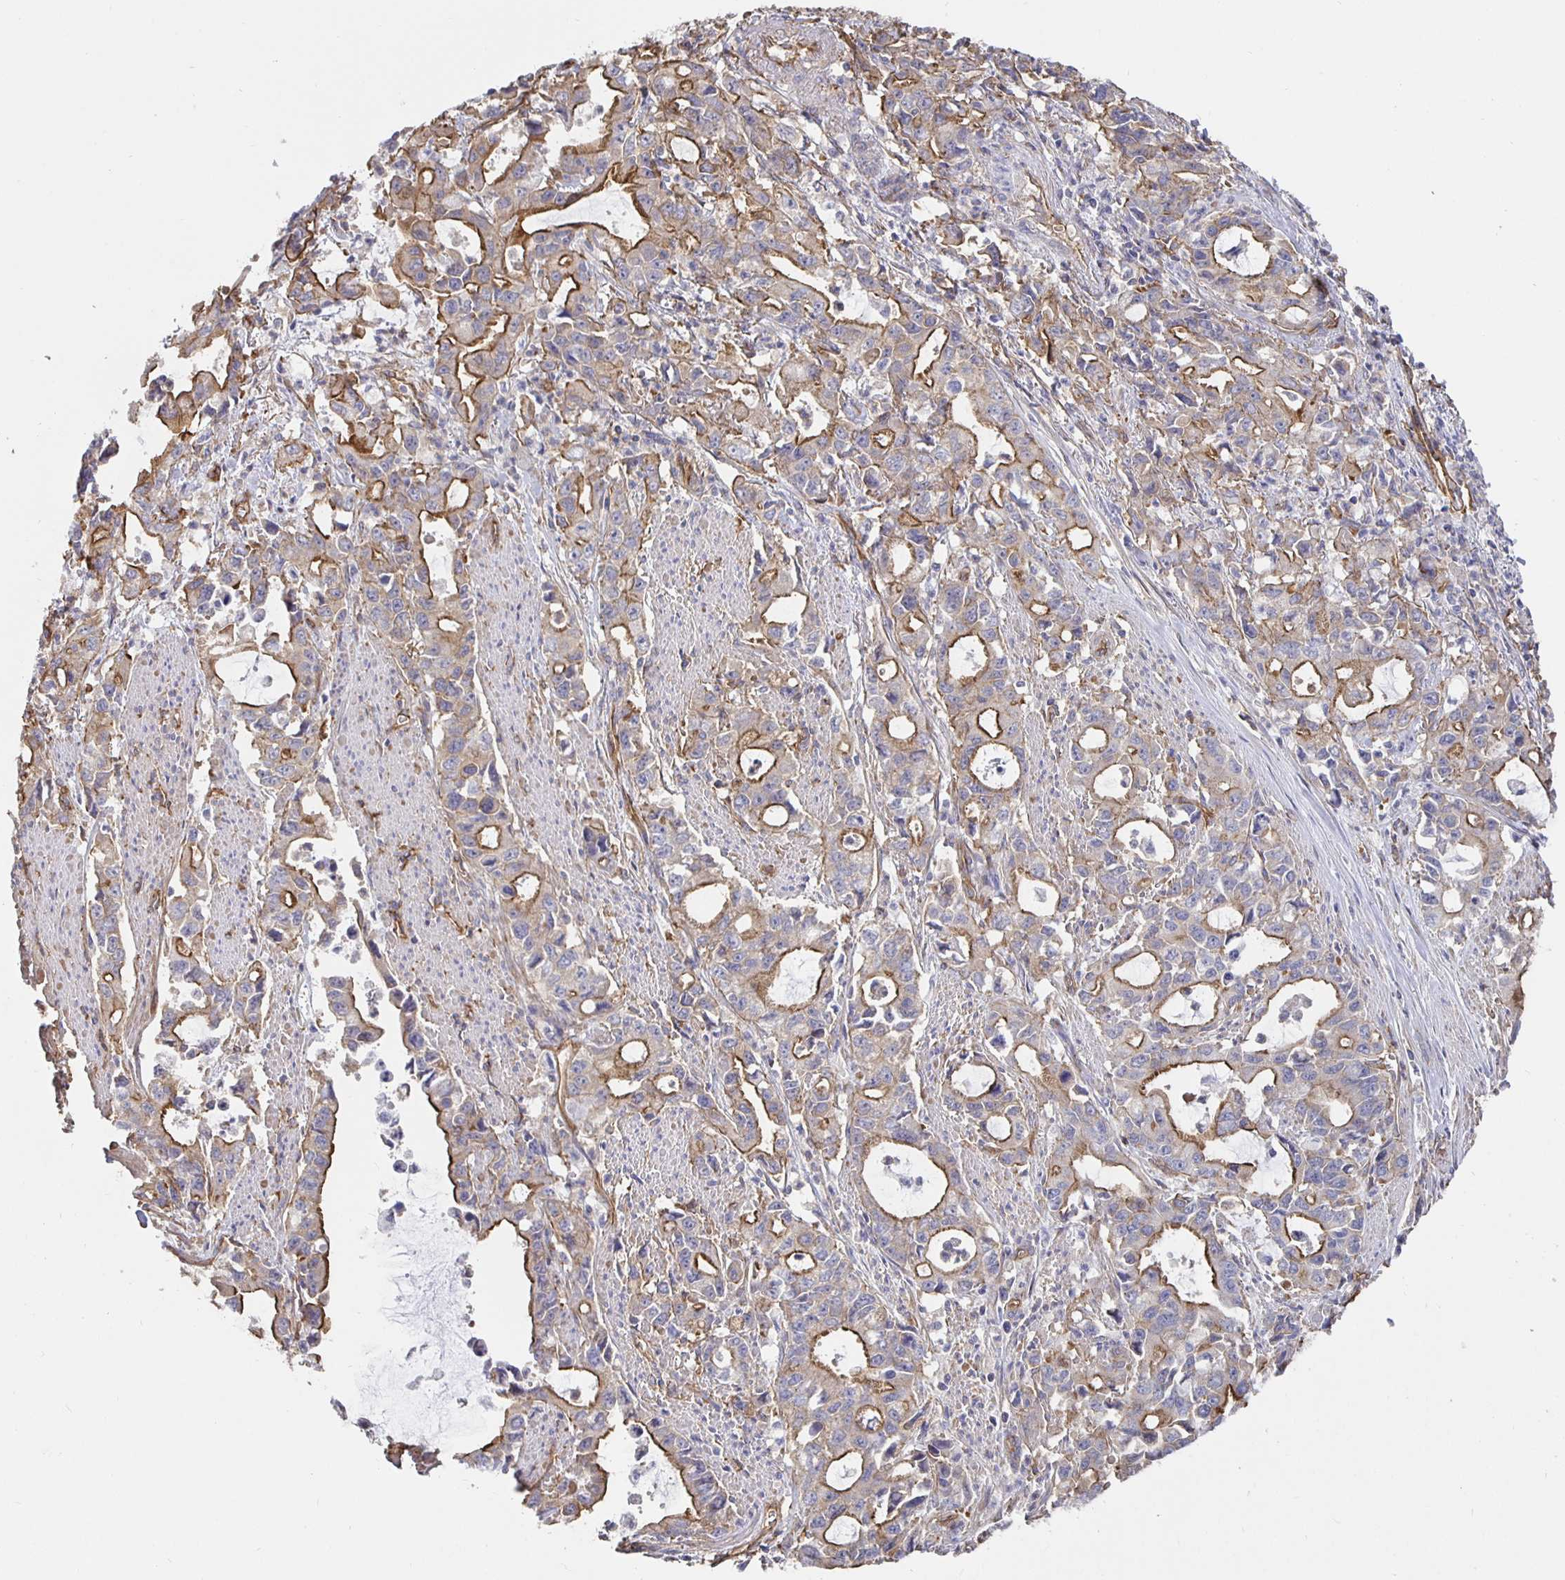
{"staining": {"intensity": "moderate", "quantity": "25%-75%", "location": "cytoplasmic/membranous"}, "tissue": "stomach cancer", "cell_type": "Tumor cells", "image_type": "cancer", "snomed": [{"axis": "morphology", "description": "Adenocarcinoma, NOS"}, {"axis": "topography", "description": "Stomach, upper"}], "caption": "Protein expression by IHC demonstrates moderate cytoplasmic/membranous expression in approximately 25%-75% of tumor cells in stomach adenocarcinoma.", "gene": "ARHGEF39", "patient": {"sex": "male", "age": 85}}